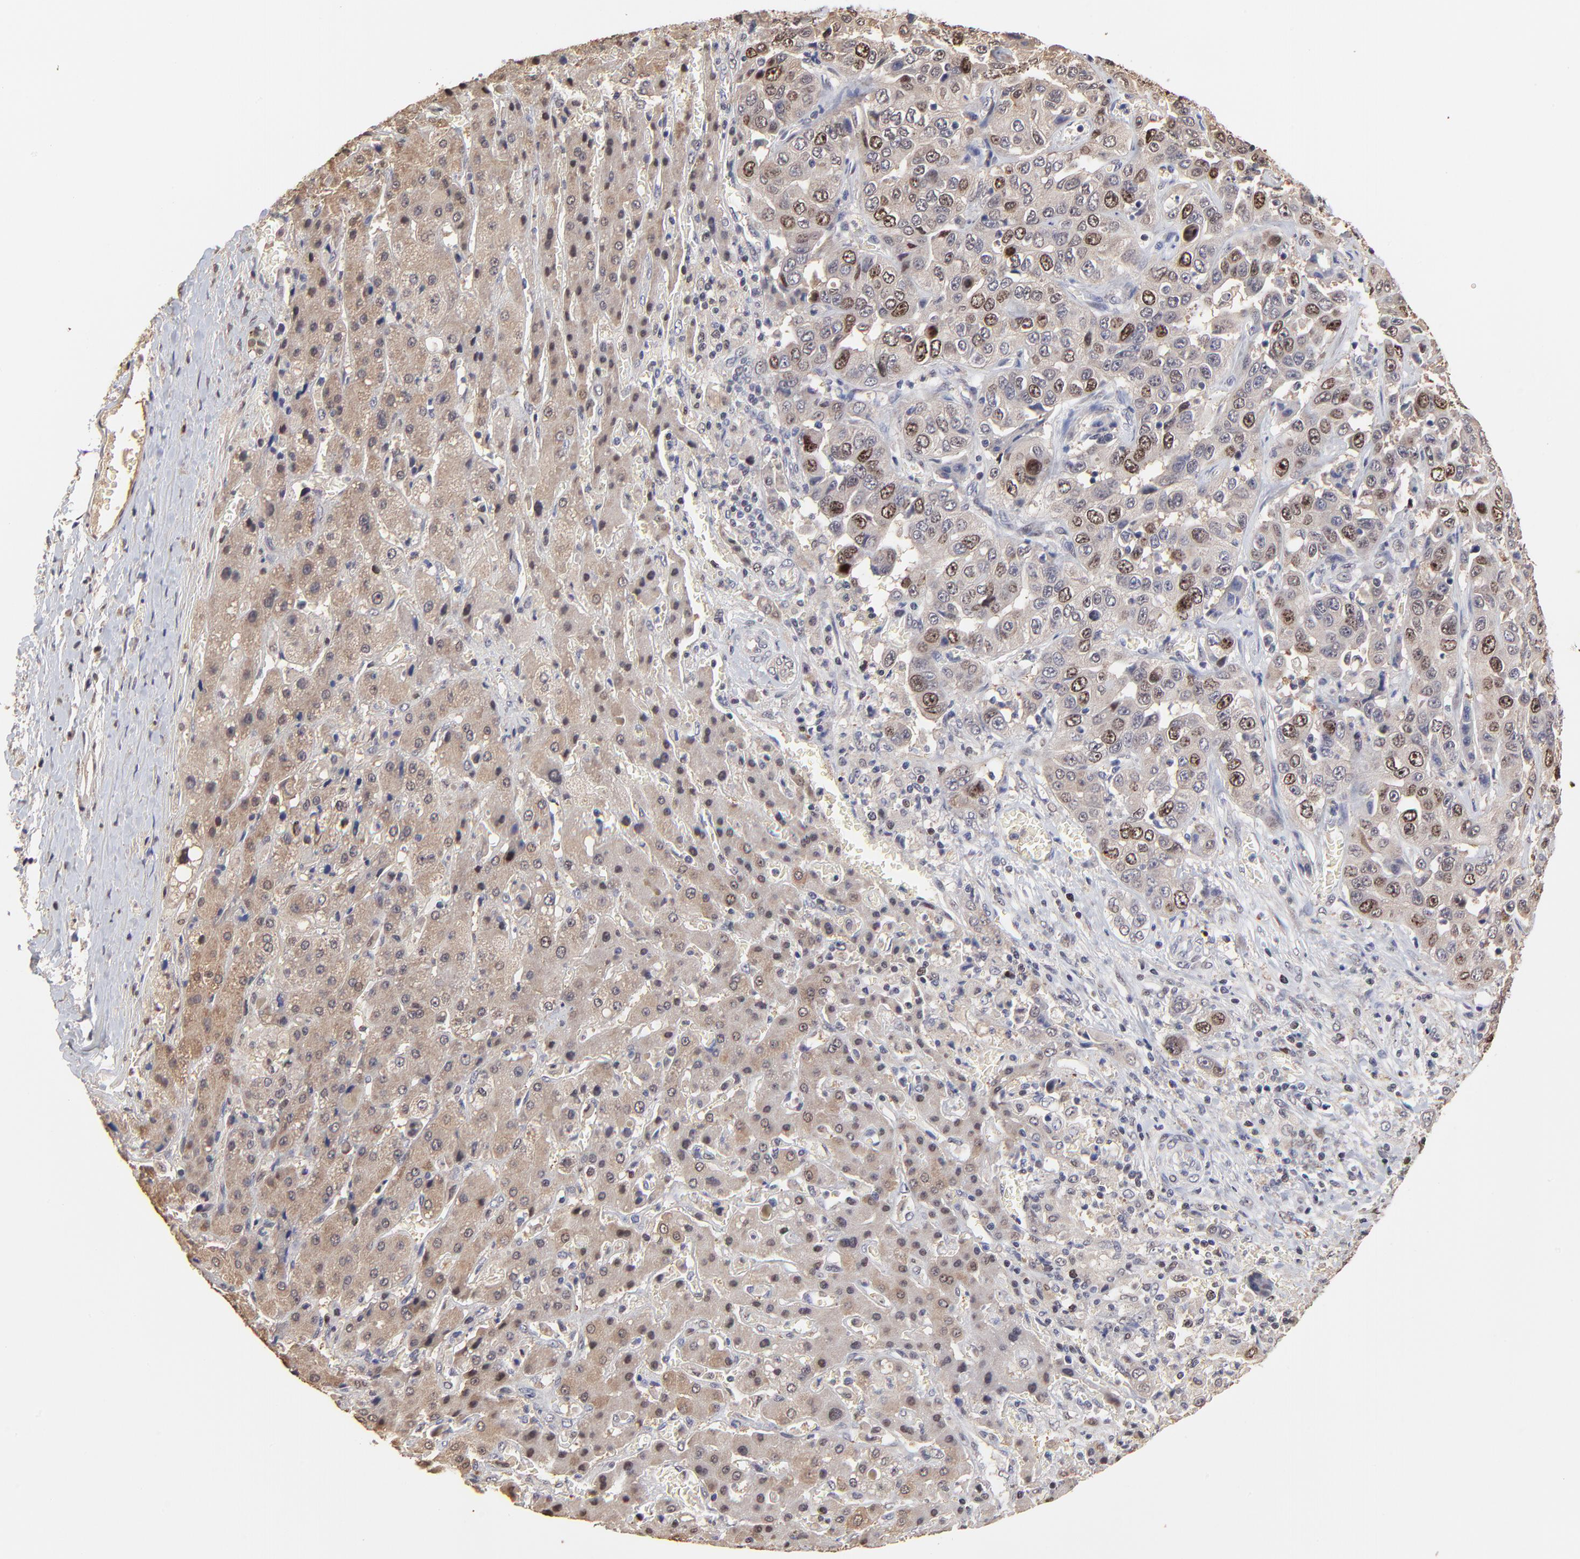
{"staining": {"intensity": "strong", "quantity": "25%-75%", "location": "cytoplasmic/membranous,nuclear"}, "tissue": "liver cancer", "cell_type": "Tumor cells", "image_type": "cancer", "snomed": [{"axis": "morphology", "description": "Cholangiocarcinoma"}, {"axis": "topography", "description": "Liver"}], "caption": "High-power microscopy captured an IHC histopathology image of cholangiocarcinoma (liver), revealing strong cytoplasmic/membranous and nuclear positivity in approximately 25%-75% of tumor cells.", "gene": "BIRC5", "patient": {"sex": "female", "age": 52}}